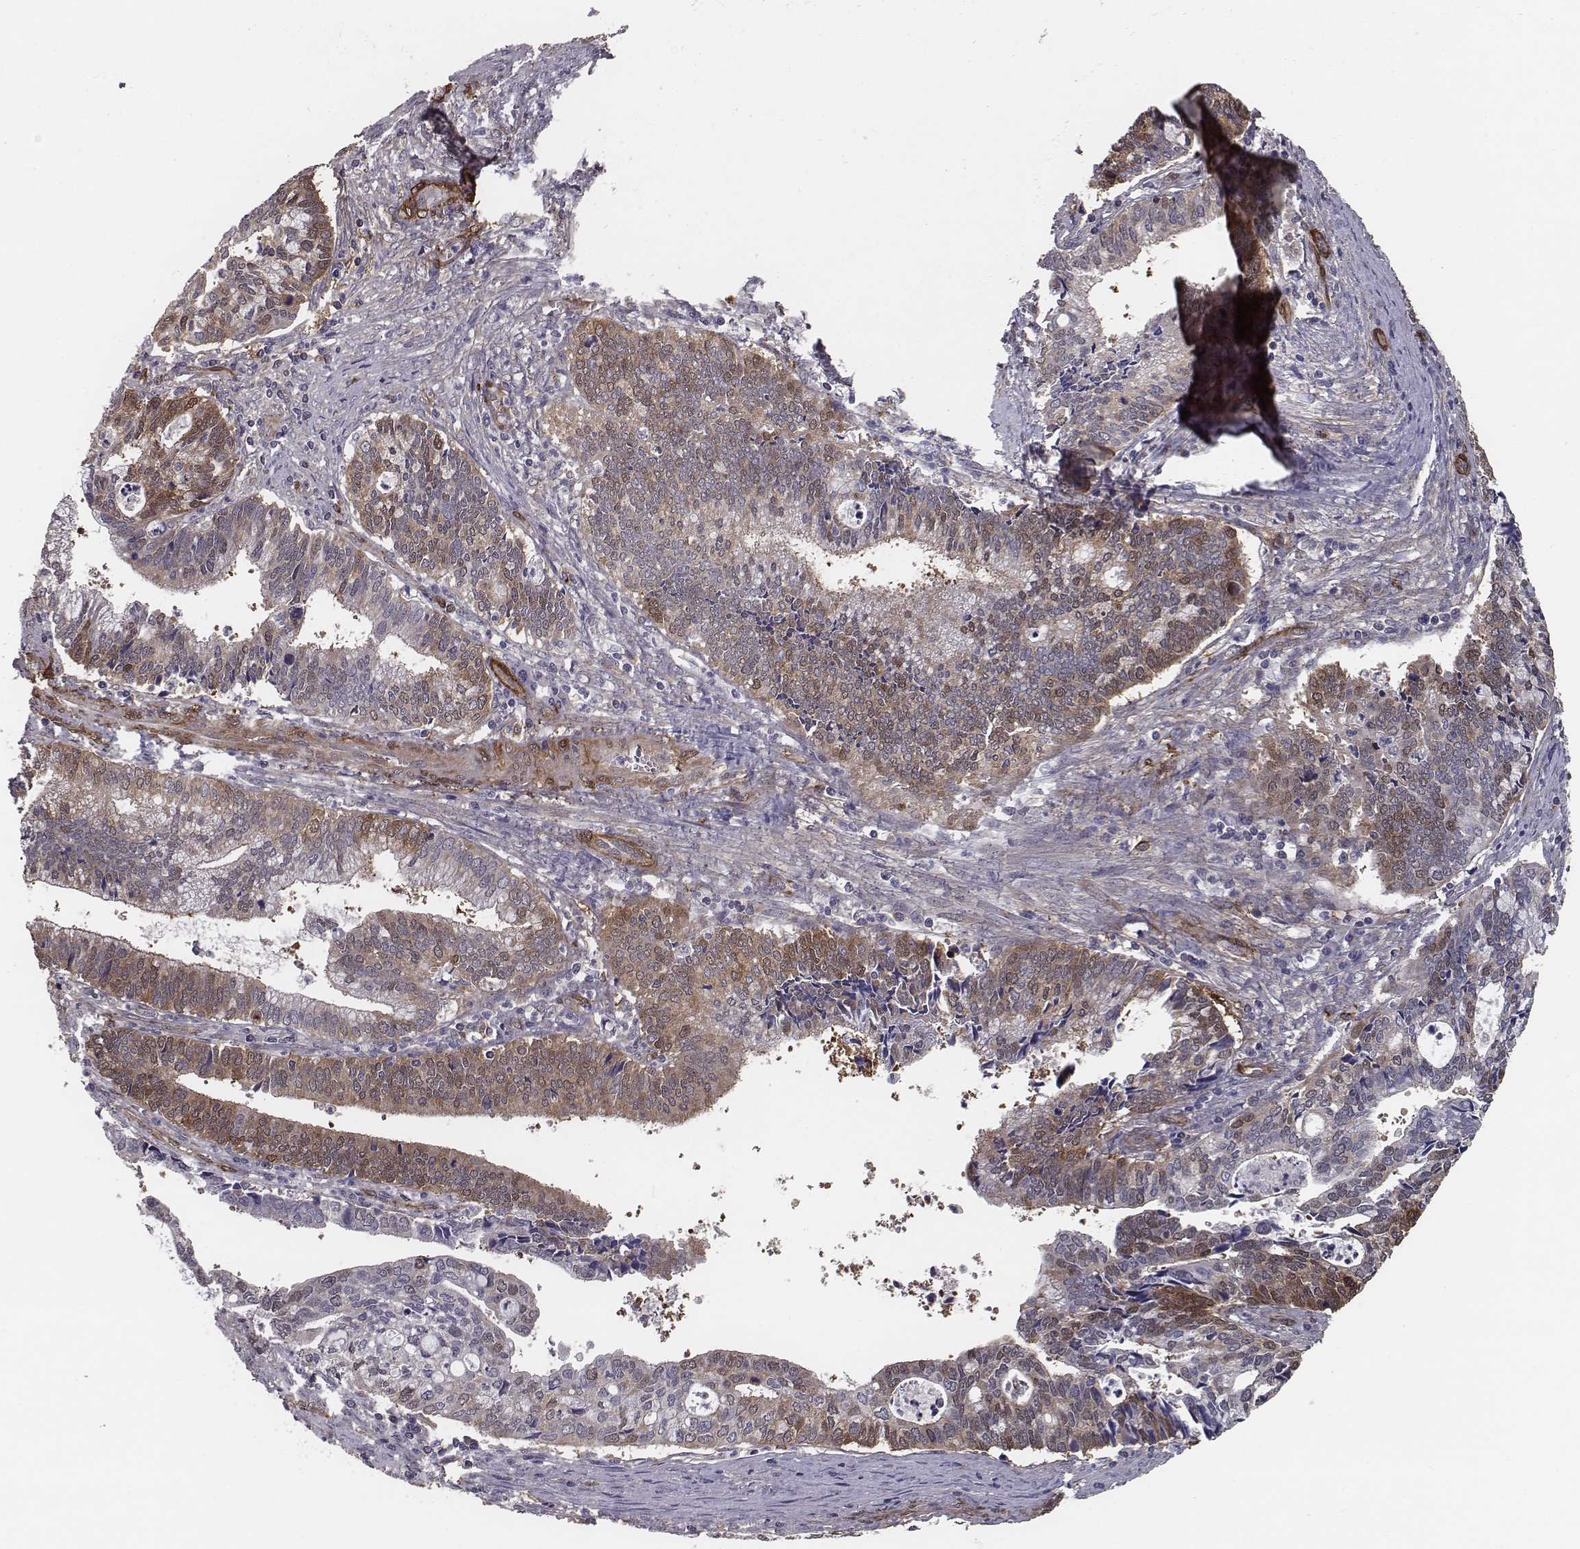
{"staining": {"intensity": "moderate", "quantity": "25%-75%", "location": "cytoplasmic/membranous"}, "tissue": "cervical cancer", "cell_type": "Tumor cells", "image_type": "cancer", "snomed": [{"axis": "morphology", "description": "Adenocarcinoma, NOS"}, {"axis": "topography", "description": "Cervix"}], "caption": "Immunohistochemical staining of human cervical cancer (adenocarcinoma) demonstrates moderate cytoplasmic/membranous protein staining in about 25%-75% of tumor cells.", "gene": "ISYNA1", "patient": {"sex": "female", "age": 42}}